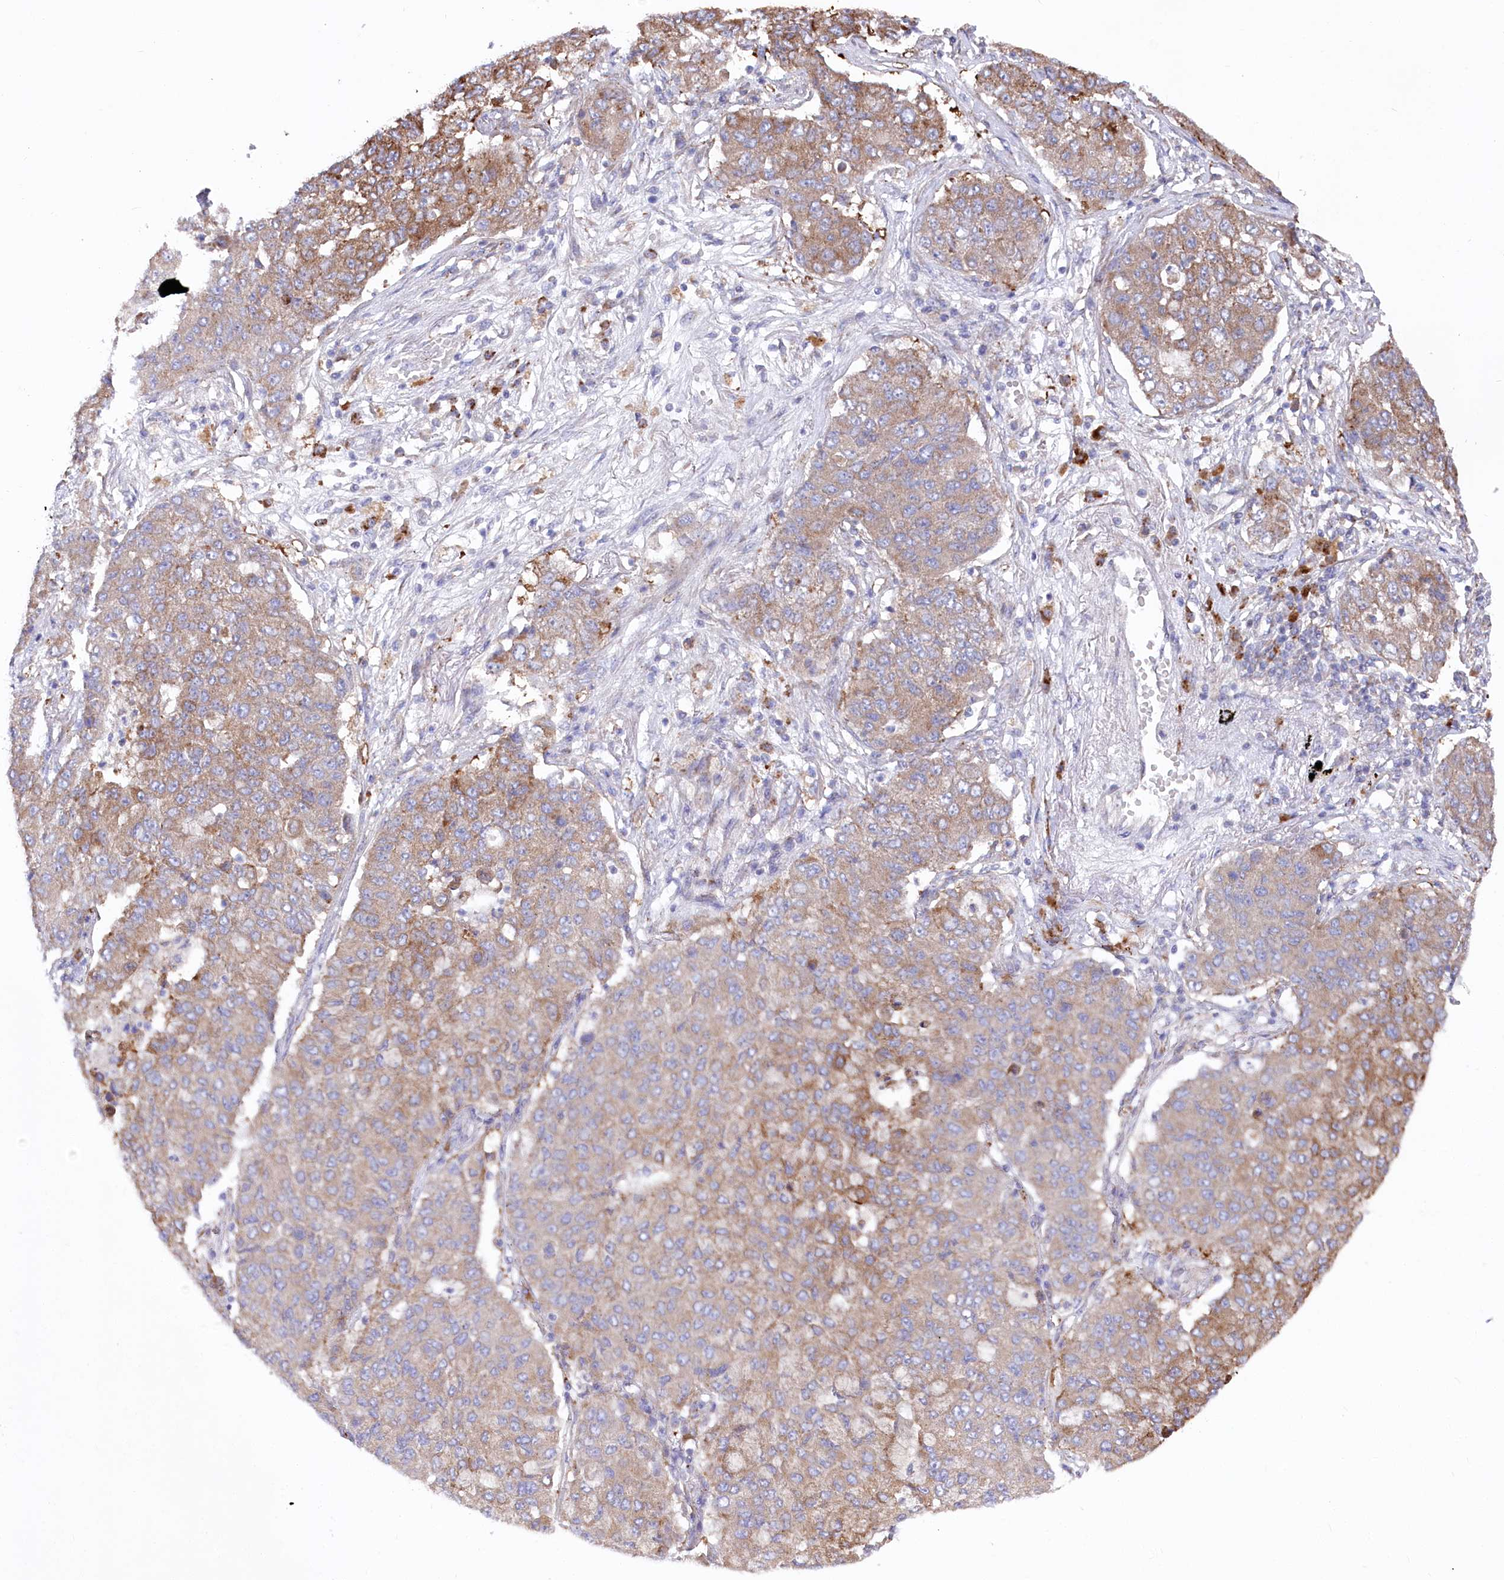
{"staining": {"intensity": "moderate", "quantity": ">75%", "location": "cytoplasmic/membranous"}, "tissue": "lung cancer", "cell_type": "Tumor cells", "image_type": "cancer", "snomed": [{"axis": "morphology", "description": "Squamous cell carcinoma, NOS"}, {"axis": "topography", "description": "Lung"}], "caption": "Immunohistochemical staining of lung cancer (squamous cell carcinoma) reveals medium levels of moderate cytoplasmic/membranous protein staining in approximately >75% of tumor cells.", "gene": "POGLUT1", "patient": {"sex": "male", "age": 74}}